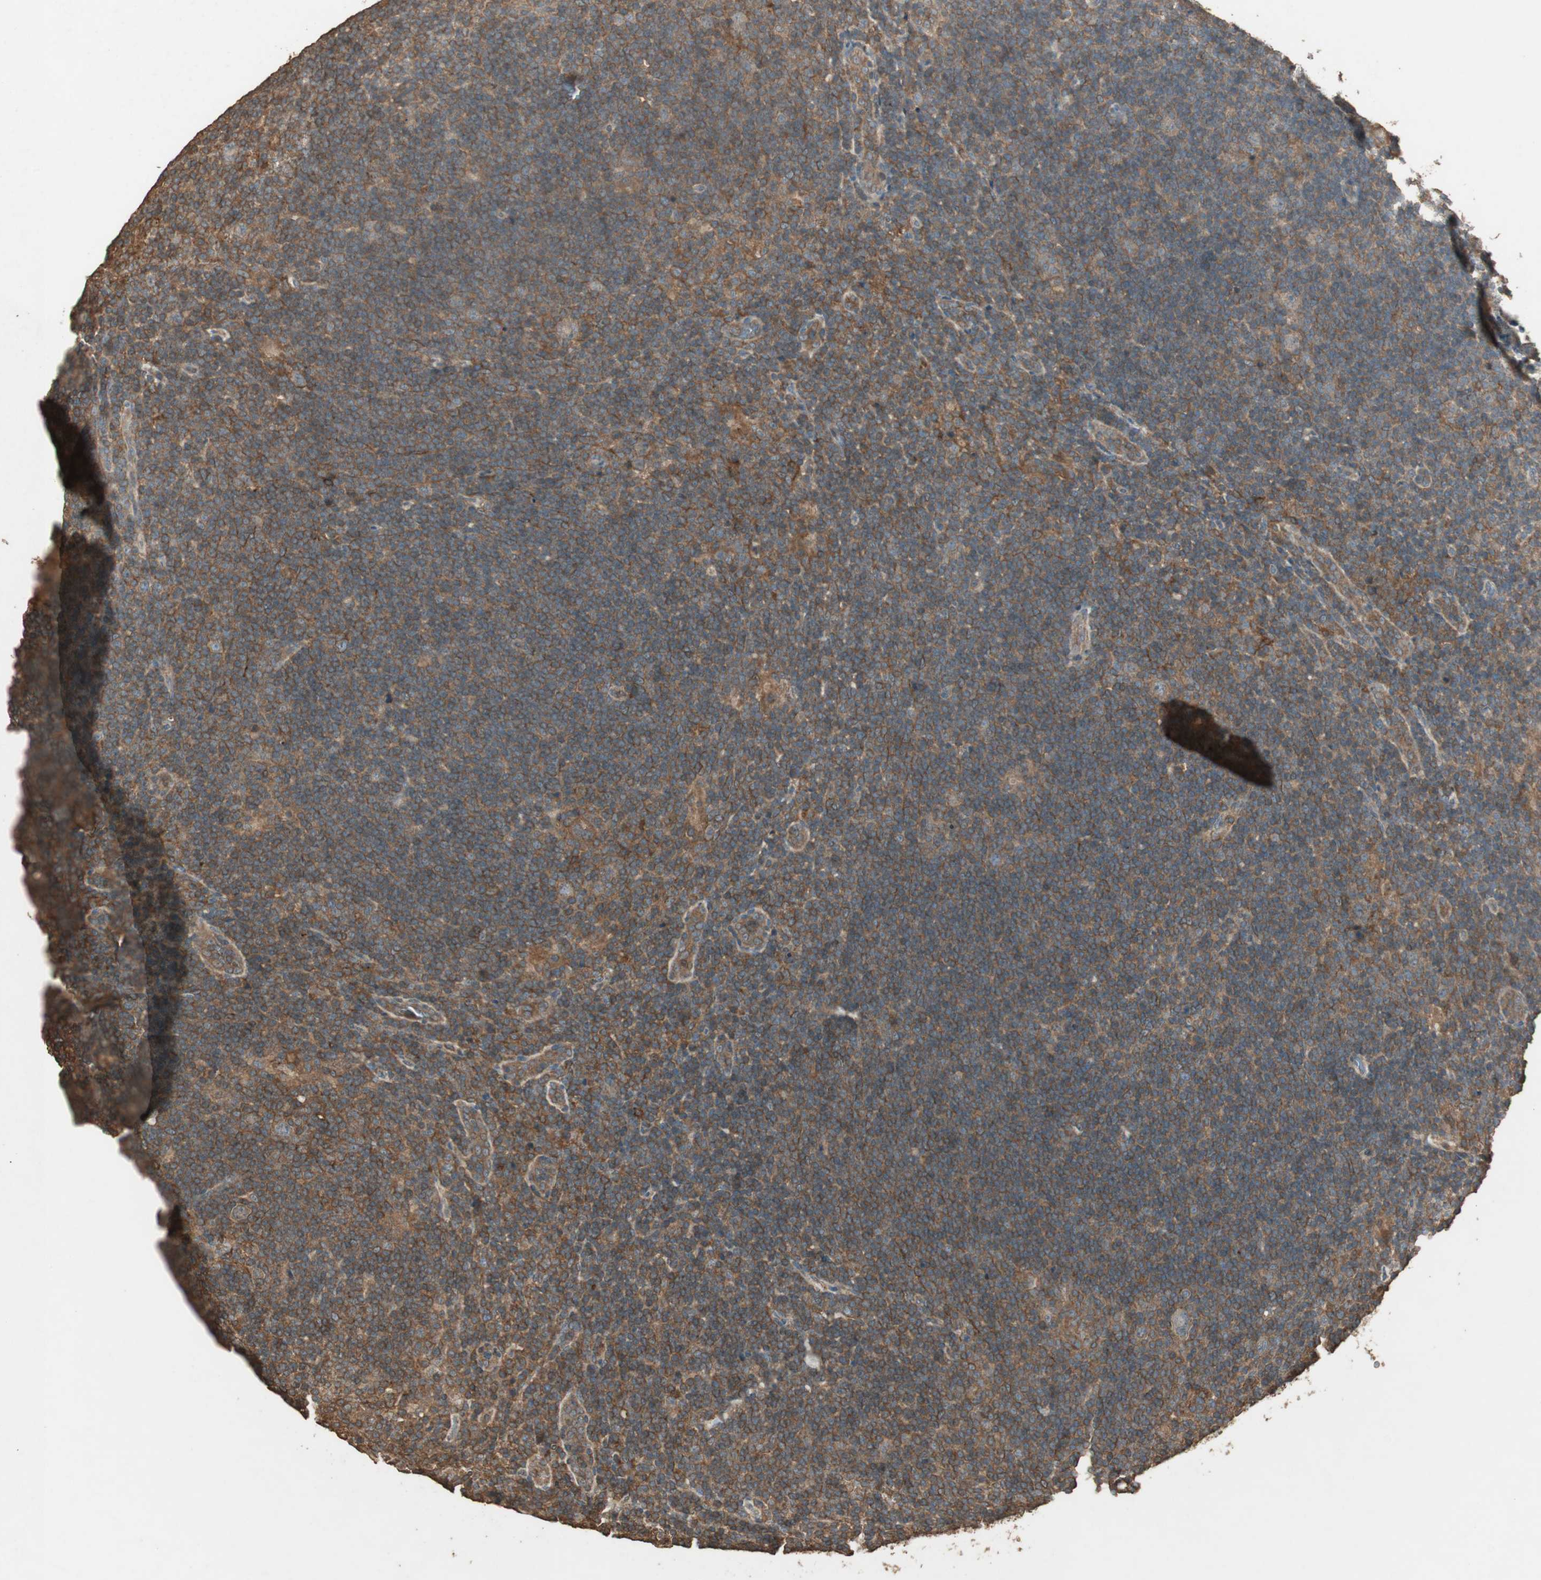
{"staining": {"intensity": "moderate", "quantity": ">75%", "location": "cytoplasmic/membranous"}, "tissue": "lymphoma", "cell_type": "Tumor cells", "image_type": "cancer", "snomed": [{"axis": "morphology", "description": "Hodgkin's disease, NOS"}, {"axis": "topography", "description": "Lymph node"}], "caption": "Tumor cells exhibit moderate cytoplasmic/membranous expression in approximately >75% of cells in Hodgkin's disease.", "gene": "USP2", "patient": {"sex": "female", "age": 57}}